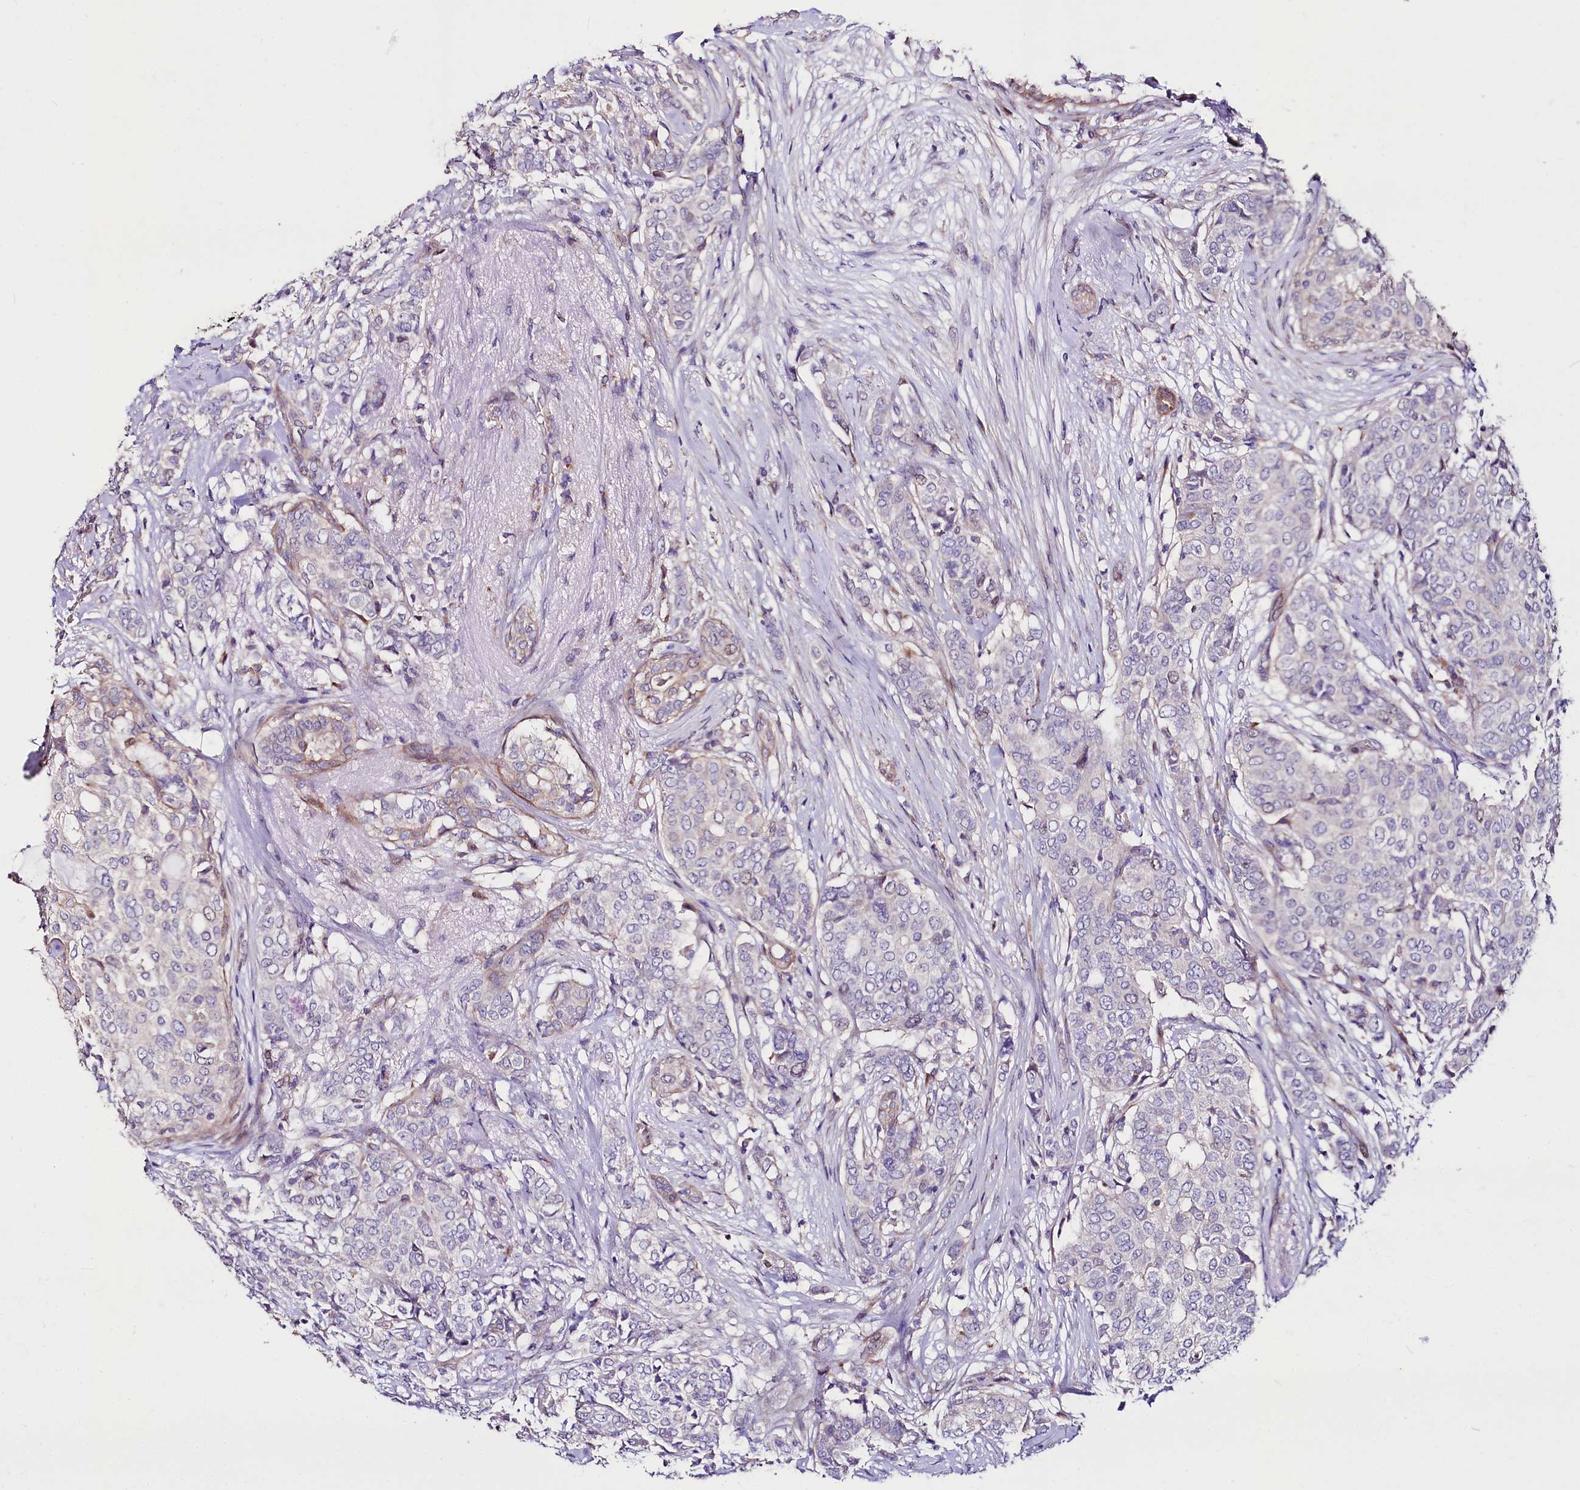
{"staining": {"intensity": "negative", "quantity": "none", "location": "none"}, "tissue": "breast cancer", "cell_type": "Tumor cells", "image_type": "cancer", "snomed": [{"axis": "morphology", "description": "Lobular carcinoma"}, {"axis": "topography", "description": "Breast"}], "caption": "Breast lobular carcinoma was stained to show a protein in brown. There is no significant positivity in tumor cells. Nuclei are stained in blue.", "gene": "WNT8A", "patient": {"sex": "female", "age": 51}}